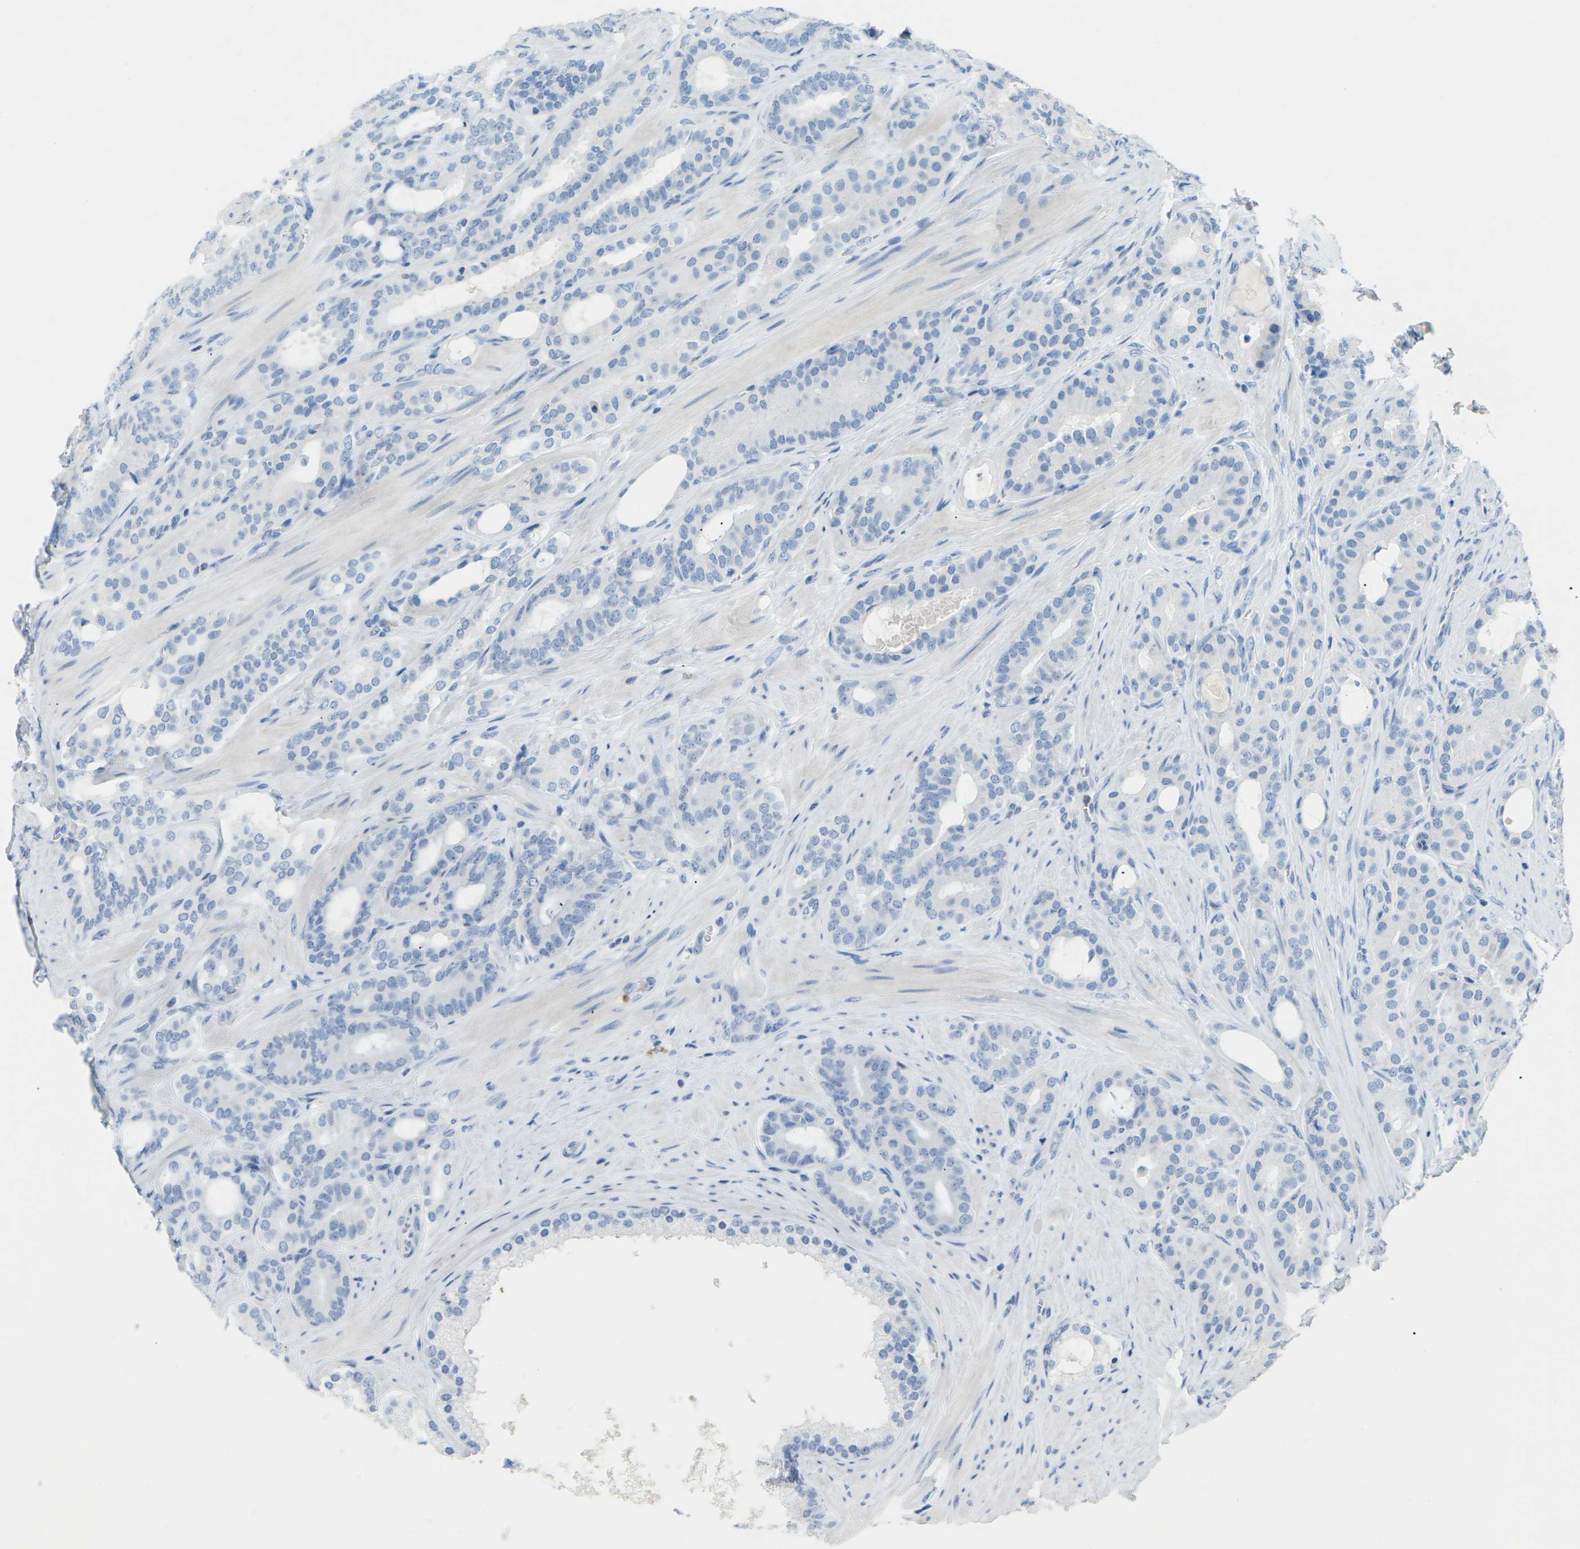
{"staining": {"intensity": "negative", "quantity": "none", "location": "none"}, "tissue": "prostate cancer", "cell_type": "Tumor cells", "image_type": "cancer", "snomed": [{"axis": "morphology", "description": "Adenocarcinoma, Low grade"}, {"axis": "topography", "description": "Prostate"}], "caption": "Tumor cells are negative for brown protein staining in prostate cancer (adenocarcinoma (low-grade)). (DAB (3,3'-diaminobenzidine) immunohistochemistry visualized using brightfield microscopy, high magnification).", "gene": "CDH16", "patient": {"sex": "male", "age": 63}}